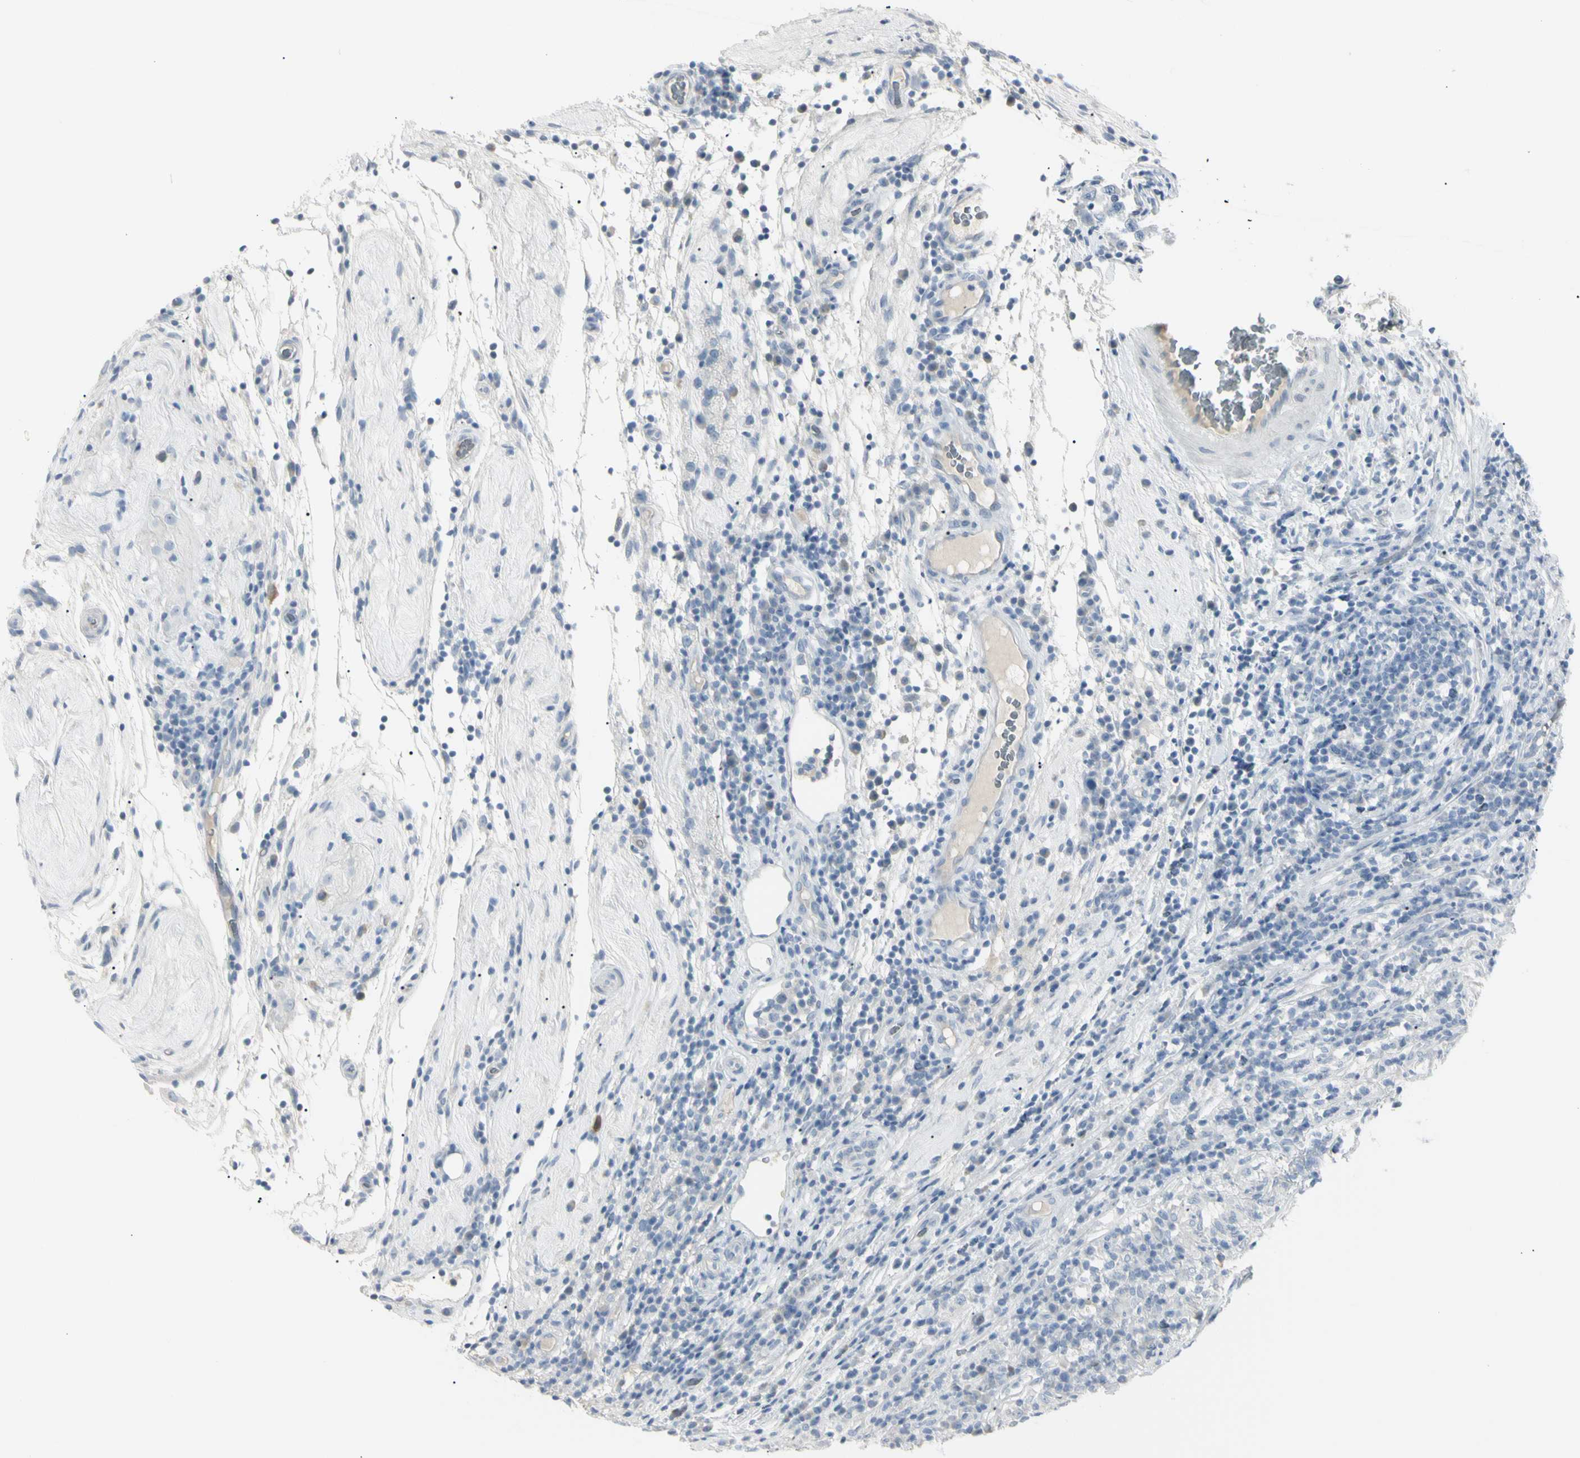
{"staining": {"intensity": "negative", "quantity": "none", "location": "none"}, "tissue": "testis cancer", "cell_type": "Tumor cells", "image_type": "cancer", "snomed": [{"axis": "morphology", "description": "Seminoma, NOS"}, {"axis": "topography", "description": "Testis"}], "caption": "This is an immunohistochemistry micrograph of human testis cancer (seminoma). There is no staining in tumor cells.", "gene": "PIP", "patient": {"sex": "male", "age": 43}}